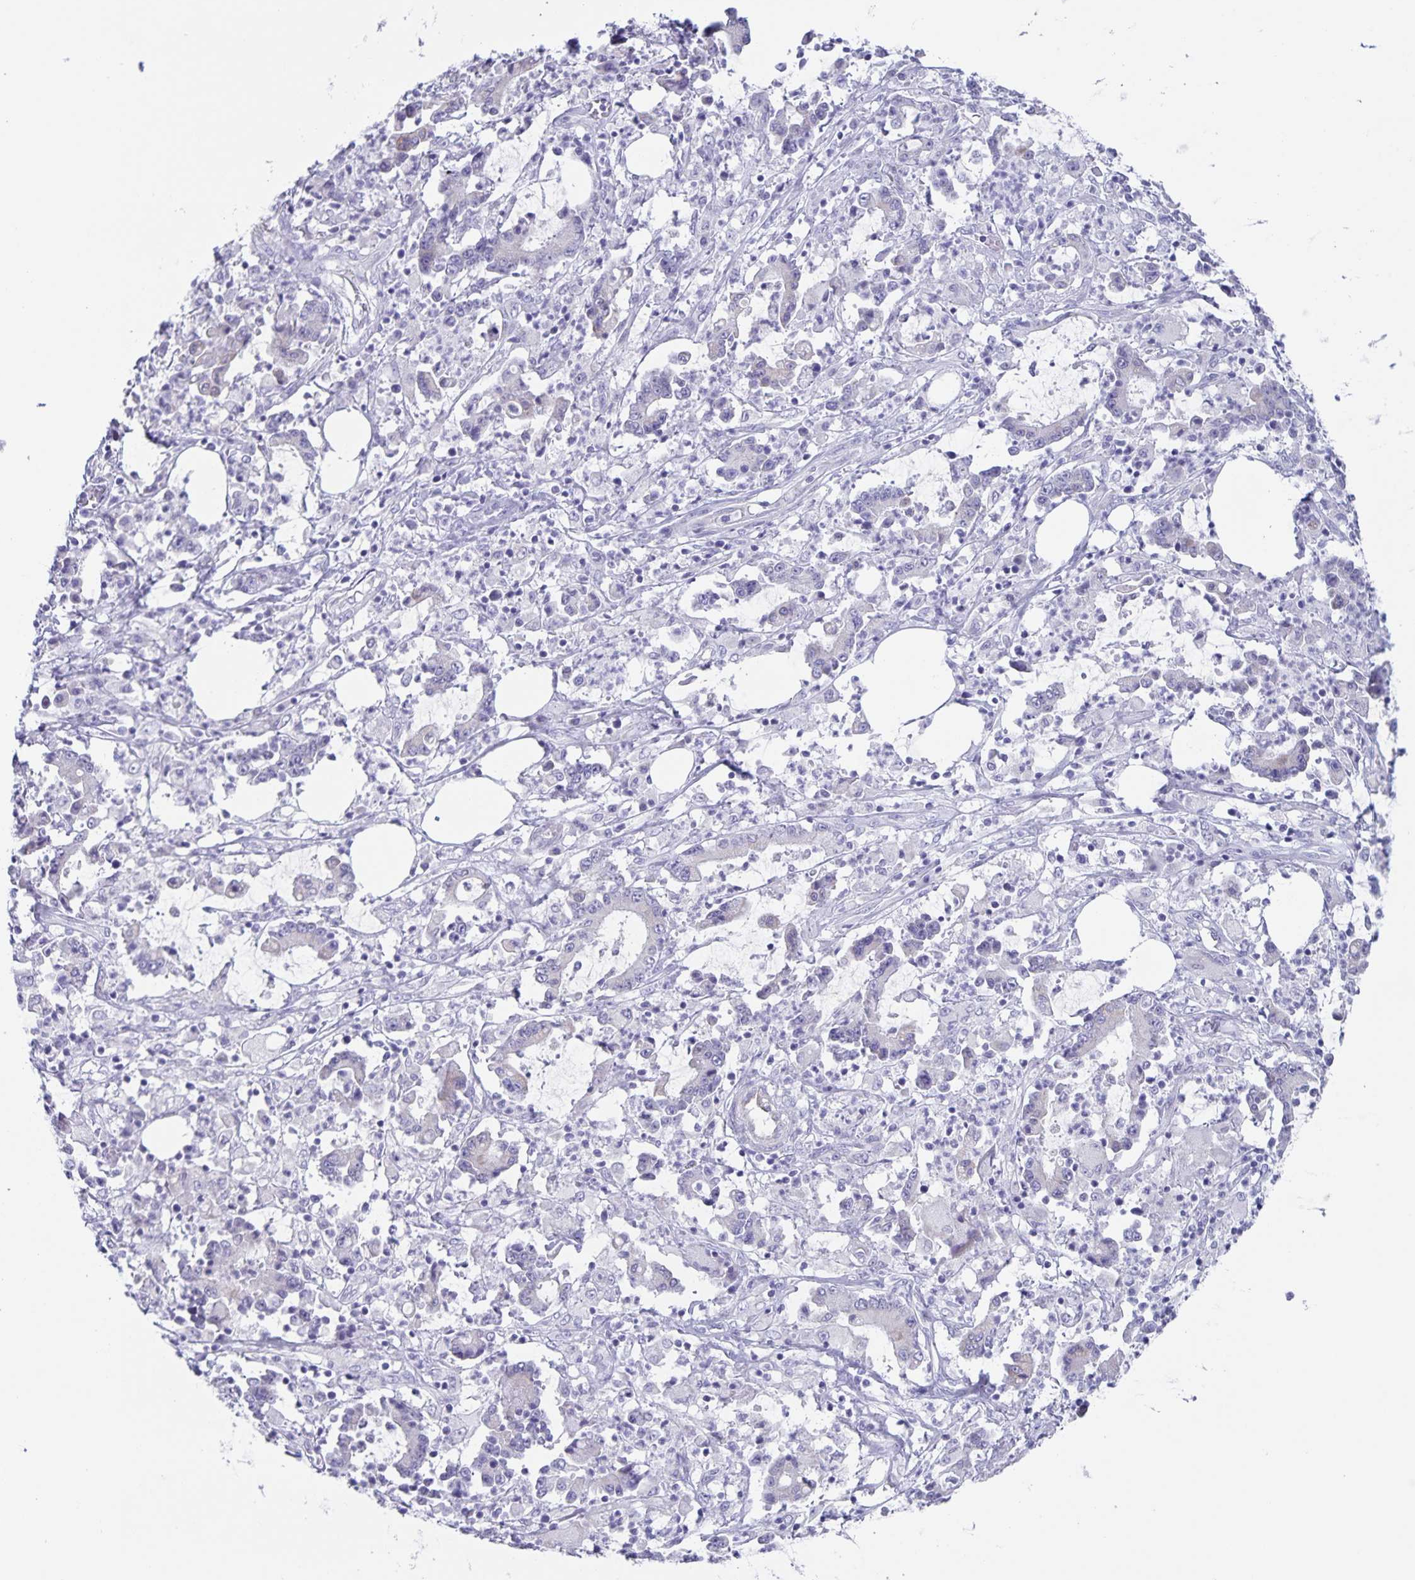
{"staining": {"intensity": "negative", "quantity": "none", "location": "none"}, "tissue": "stomach cancer", "cell_type": "Tumor cells", "image_type": "cancer", "snomed": [{"axis": "morphology", "description": "Adenocarcinoma, NOS"}, {"axis": "topography", "description": "Stomach, upper"}], "caption": "Tumor cells show no significant protein positivity in stomach cancer.", "gene": "AQP4", "patient": {"sex": "male", "age": 68}}